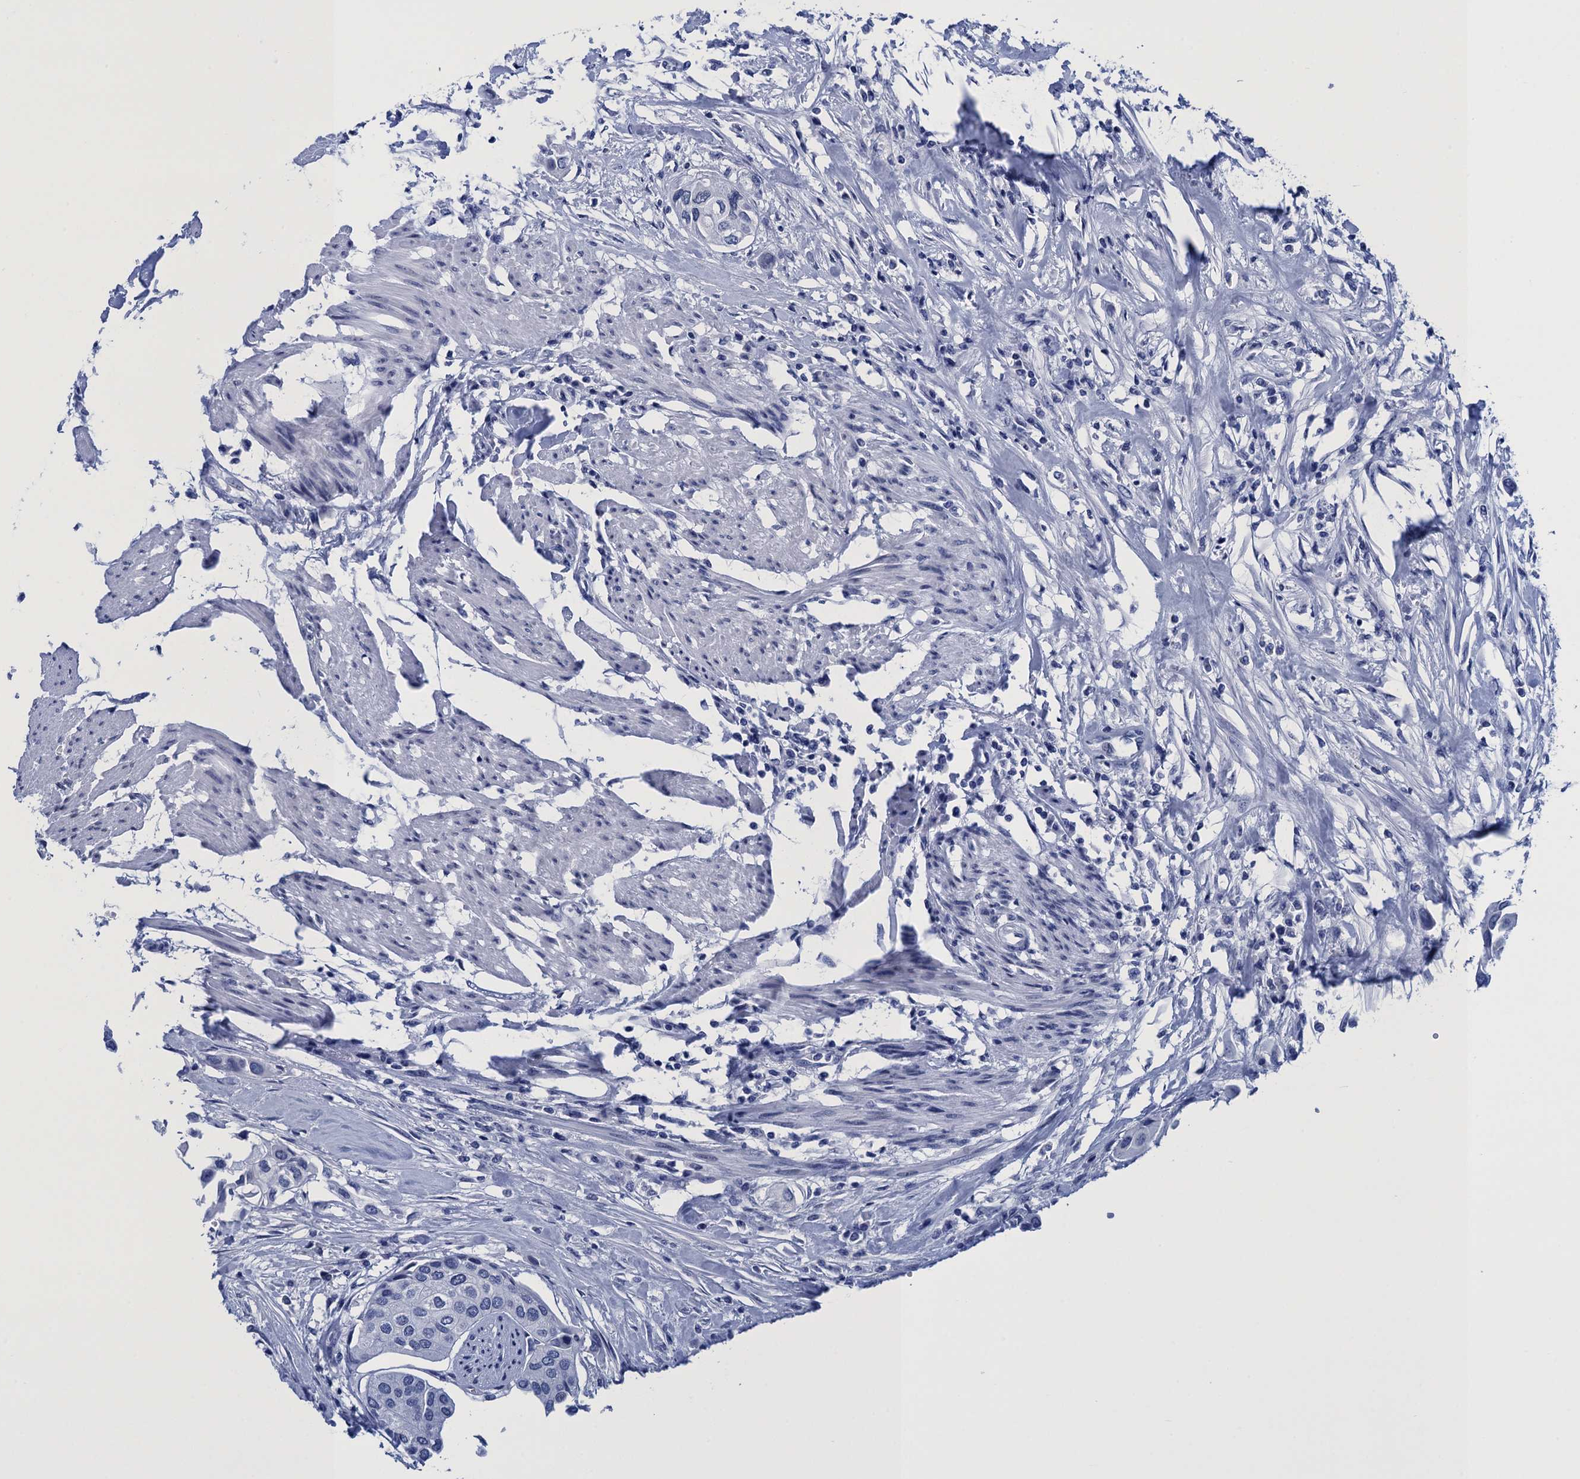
{"staining": {"intensity": "negative", "quantity": "none", "location": "none"}, "tissue": "urothelial cancer", "cell_type": "Tumor cells", "image_type": "cancer", "snomed": [{"axis": "morphology", "description": "Urothelial carcinoma, High grade"}, {"axis": "topography", "description": "Urinary bladder"}], "caption": "This is an immunohistochemistry (IHC) photomicrograph of high-grade urothelial carcinoma. There is no staining in tumor cells.", "gene": "METTL25", "patient": {"sex": "male", "age": 64}}